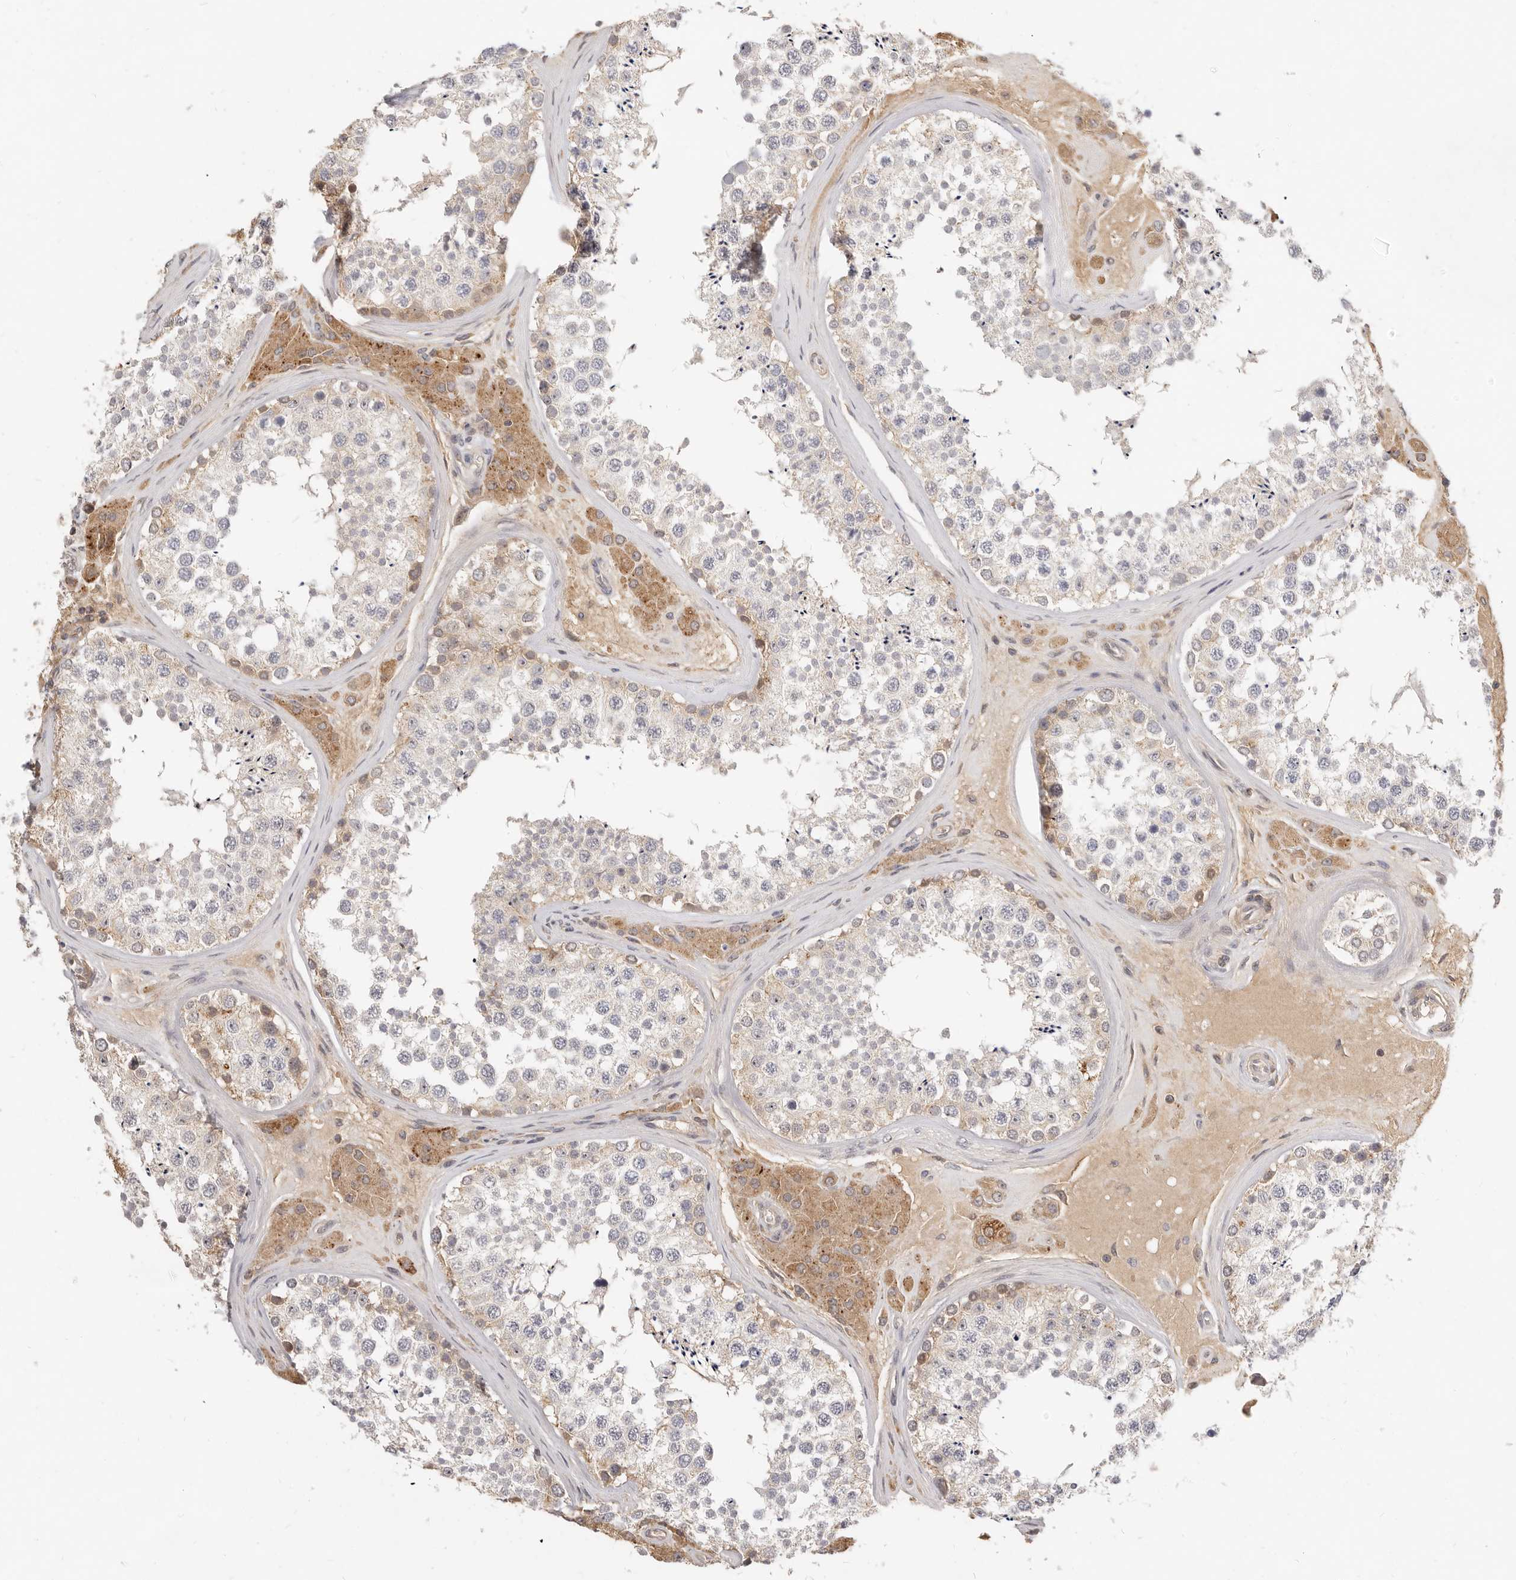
{"staining": {"intensity": "weak", "quantity": "25%-75%", "location": "cytoplasmic/membranous"}, "tissue": "testis", "cell_type": "Cells in seminiferous ducts", "image_type": "normal", "snomed": [{"axis": "morphology", "description": "Normal tissue, NOS"}, {"axis": "topography", "description": "Testis"}], "caption": "DAB immunohistochemical staining of normal testis demonstrates weak cytoplasmic/membranous protein expression in approximately 25%-75% of cells in seminiferous ducts.", "gene": "MICALL2", "patient": {"sex": "male", "age": 46}}